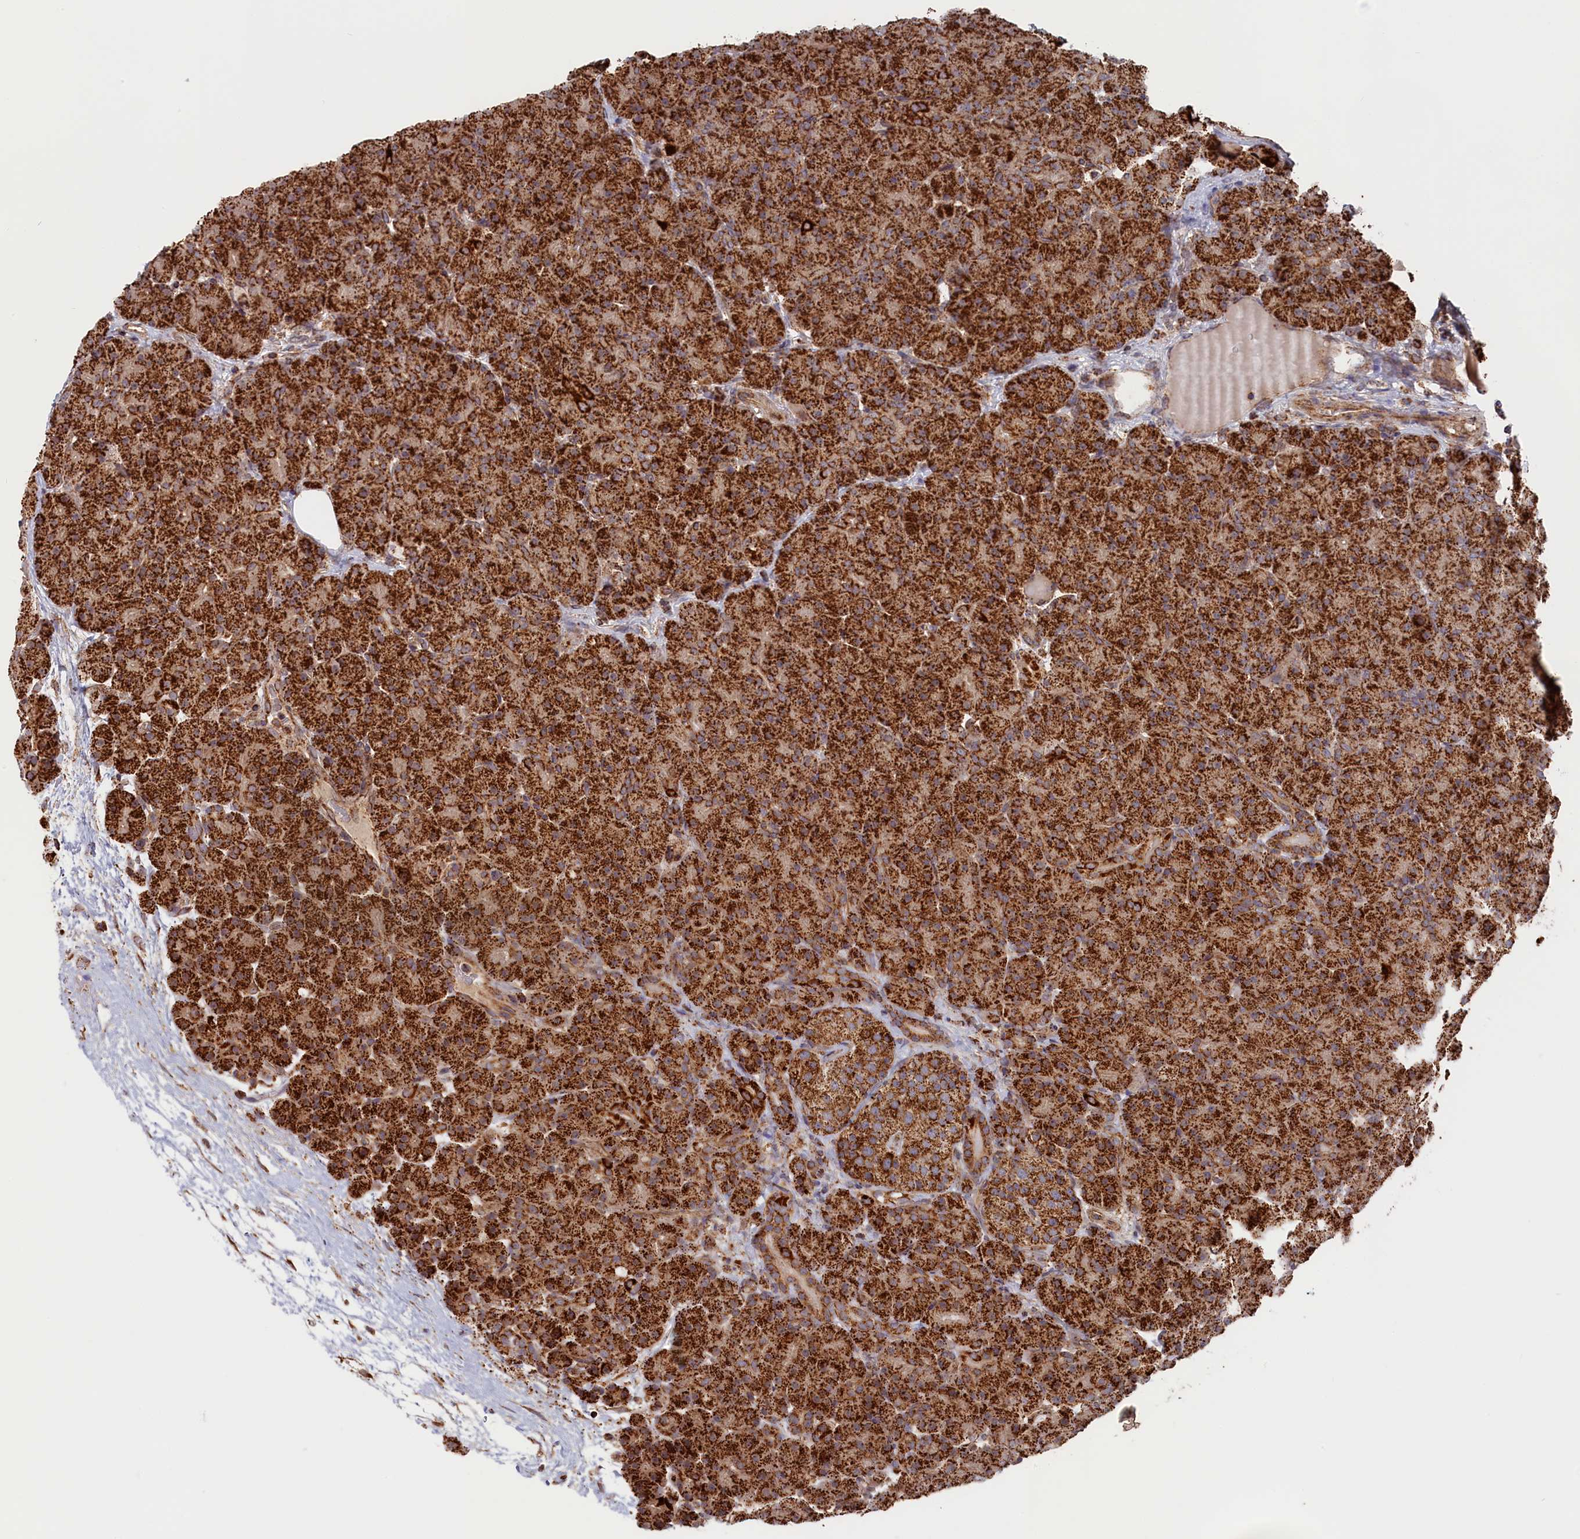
{"staining": {"intensity": "strong", "quantity": ">75%", "location": "cytoplasmic/membranous"}, "tissue": "pancreas", "cell_type": "Exocrine glandular cells", "image_type": "normal", "snomed": [{"axis": "morphology", "description": "Normal tissue, NOS"}, {"axis": "topography", "description": "Pancreas"}], "caption": "IHC histopathology image of unremarkable pancreas: human pancreas stained using immunohistochemistry demonstrates high levels of strong protein expression localized specifically in the cytoplasmic/membranous of exocrine glandular cells, appearing as a cytoplasmic/membranous brown color.", "gene": "MACROD1", "patient": {"sex": "male", "age": 66}}